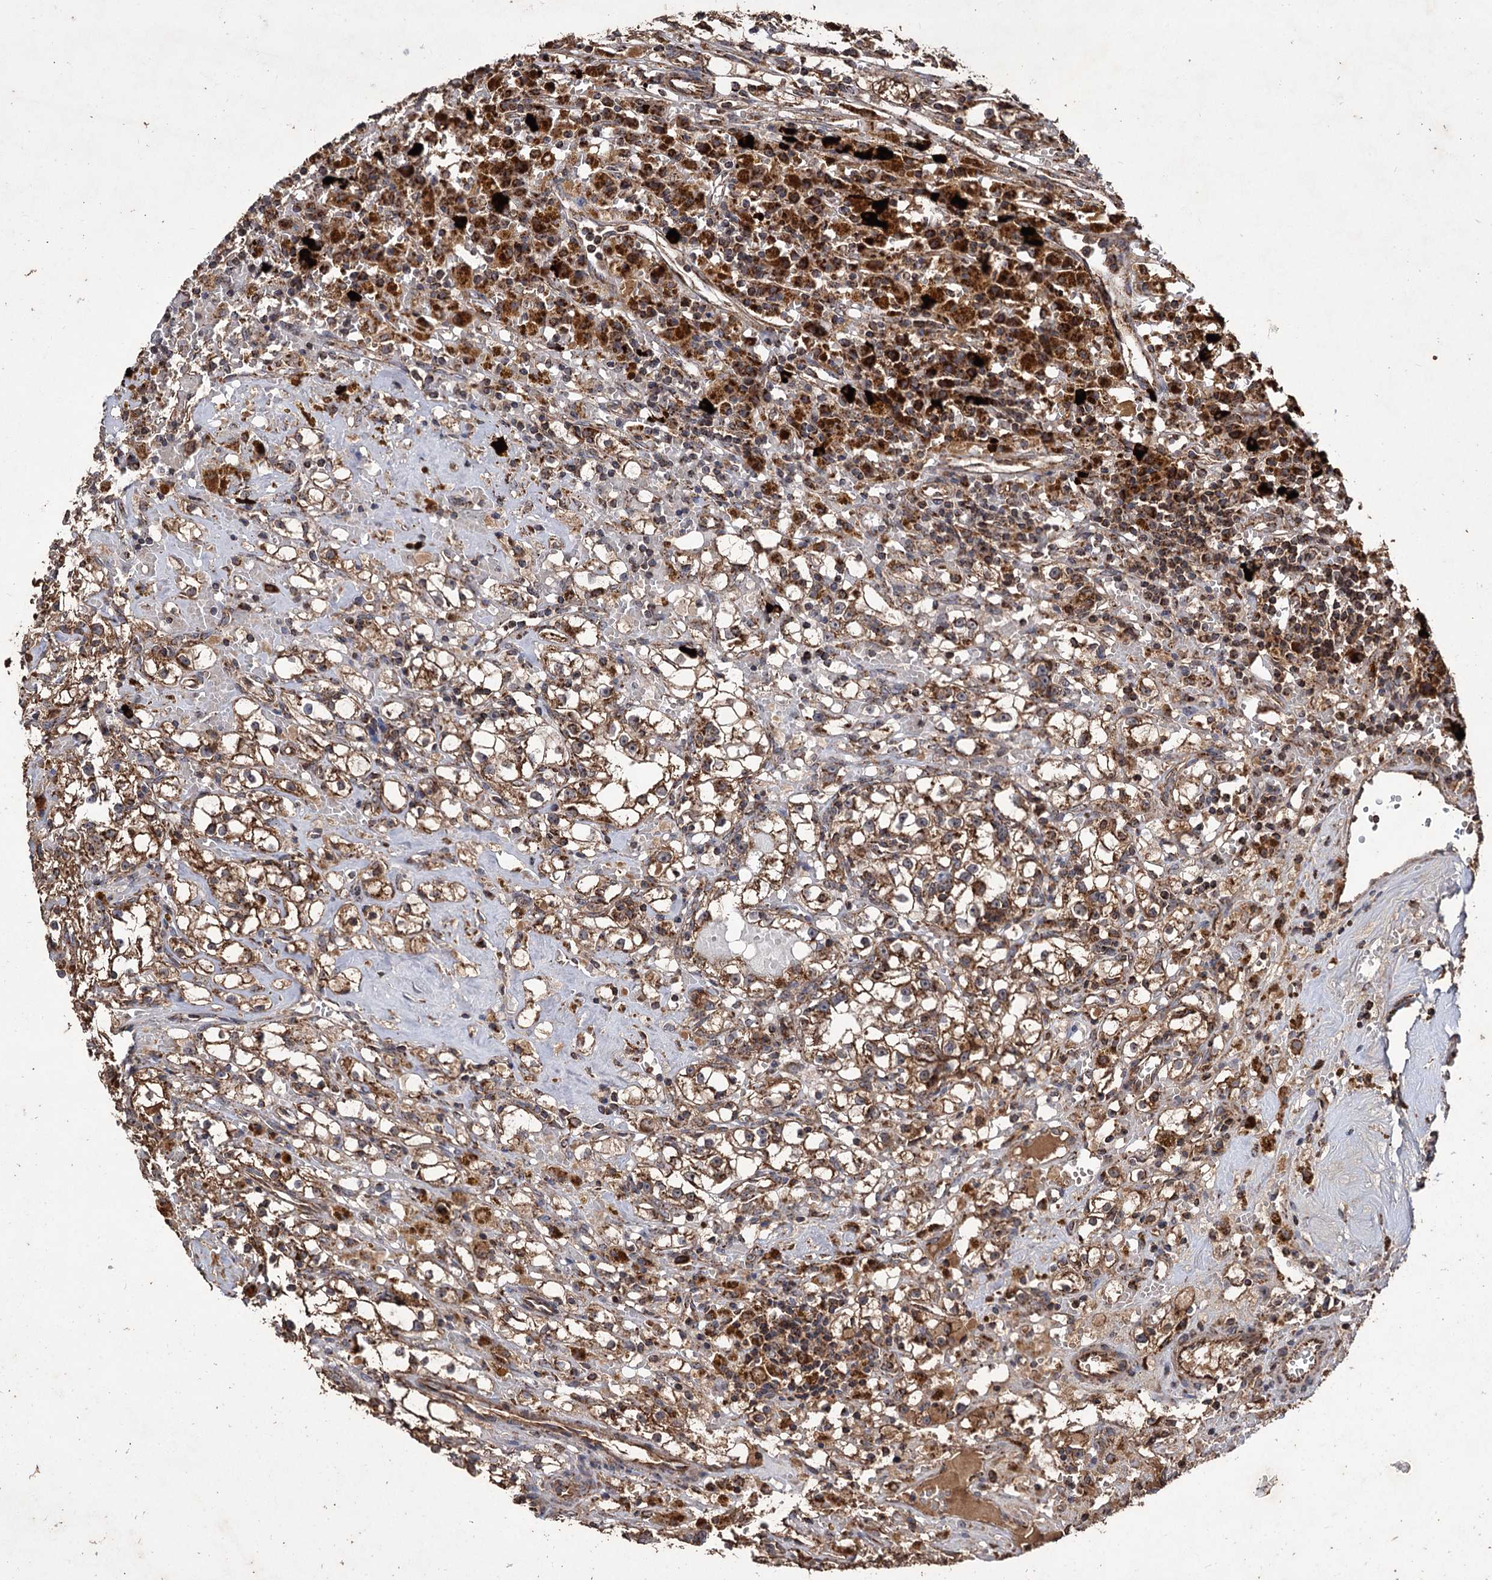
{"staining": {"intensity": "moderate", "quantity": ">75%", "location": "cytoplasmic/membranous"}, "tissue": "renal cancer", "cell_type": "Tumor cells", "image_type": "cancer", "snomed": [{"axis": "morphology", "description": "Adenocarcinoma, NOS"}, {"axis": "topography", "description": "Kidney"}], "caption": "A high-resolution micrograph shows IHC staining of adenocarcinoma (renal), which reveals moderate cytoplasmic/membranous staining in approximately >75% of tumor cells.", "gene": "IPO4", "patient": {"sex": "male", "age": 56}}